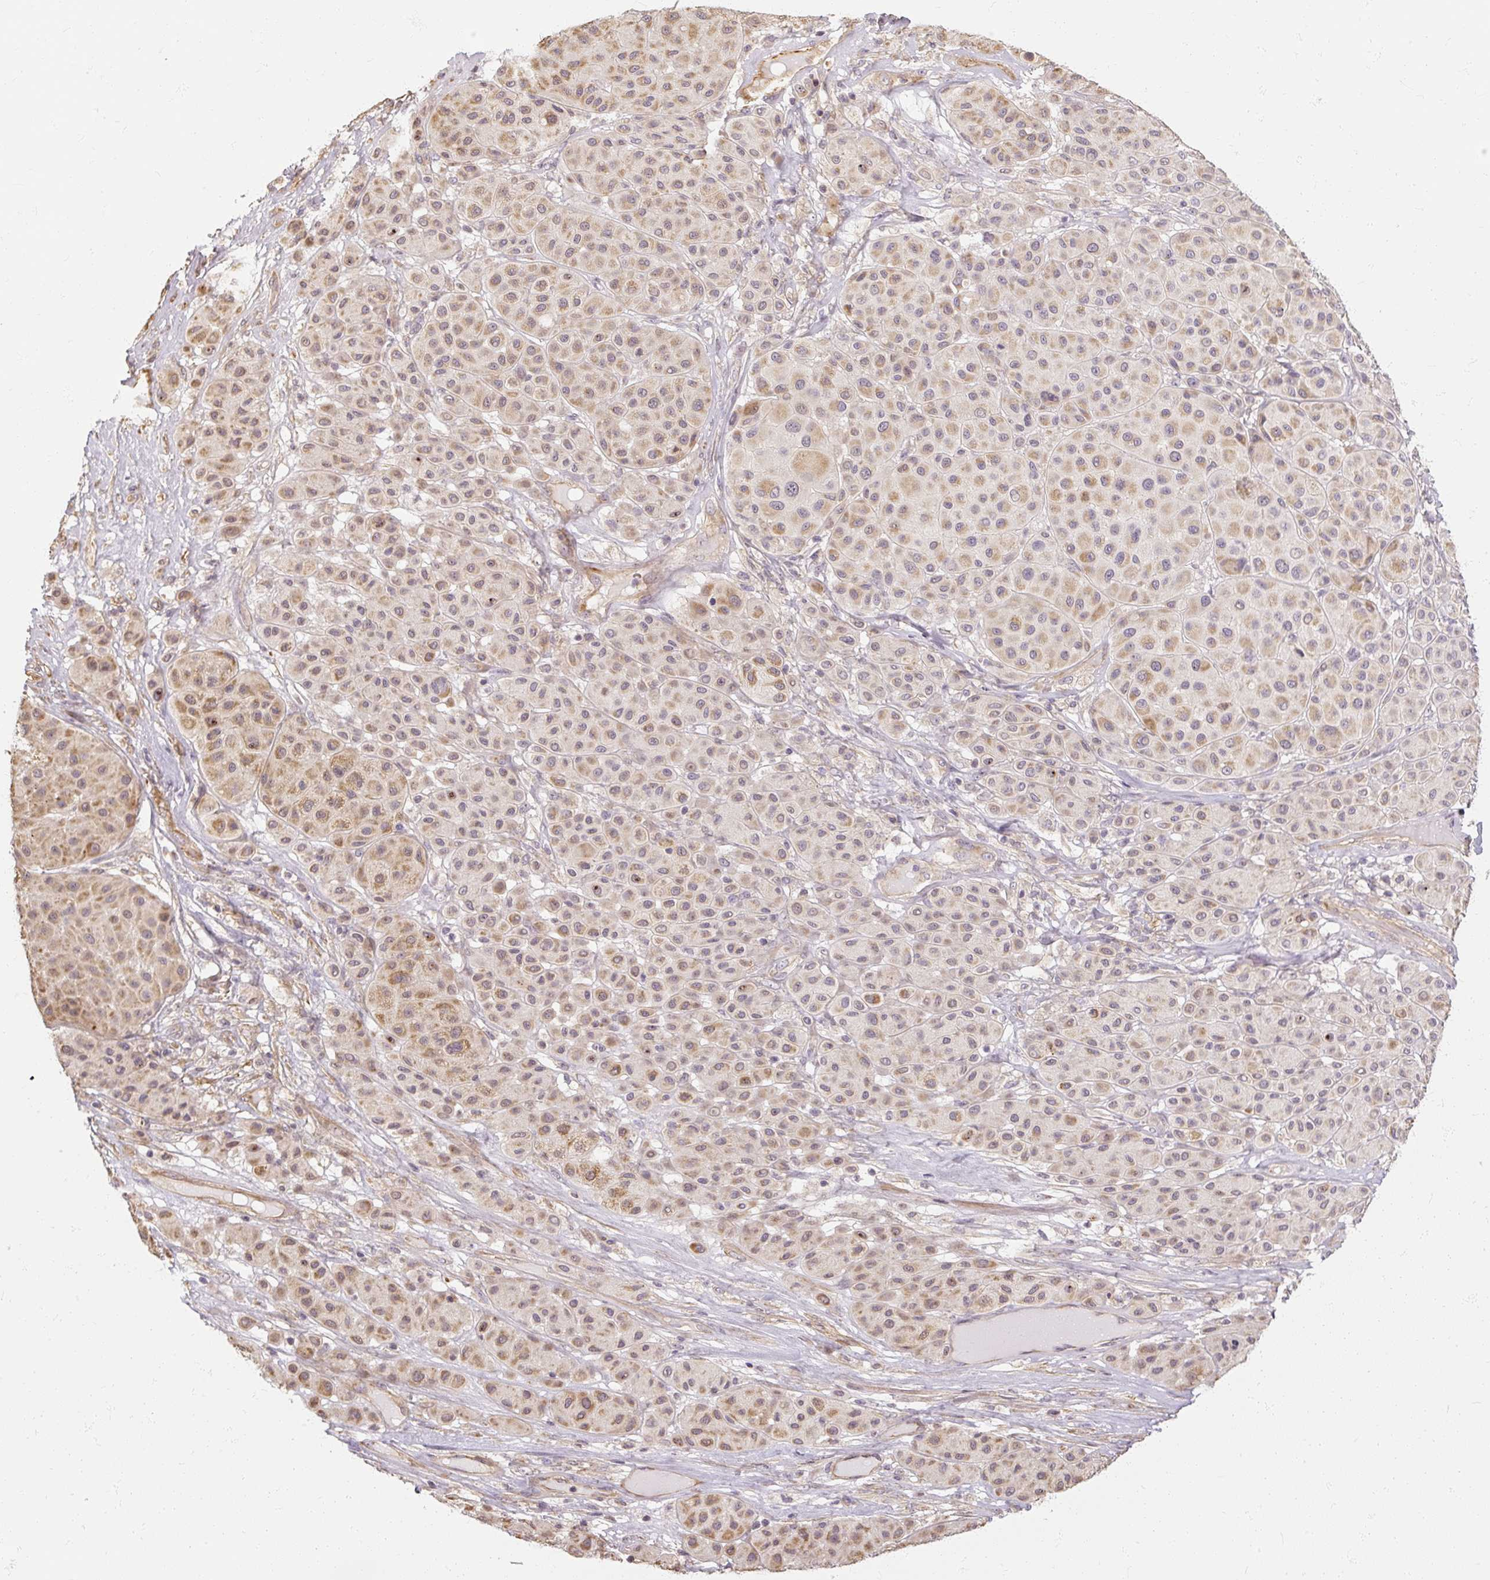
{"staining": {"intensity": "weak", "quantity": "25%-75%", "location": "cytoplasmic/membranous"}, "tissue": "melanoma", "cell_type": "Tumor cells", "image_type": "cancer", "snomed": [{"axis": "morphology", "description": "Malignant melanoma, Metastatic site"}, {"axis": "topography", "description": "Smooth muscle"}], "caption": "IHC (DAB (3,3'-diaminobenzidine)) staining of human malignant melanoma (metastatic site) reveals weak cytoplasmic/membranous protein expression in about 25%-75% of tumor cells. Using DAB (brown) and hematoxylin (blue) stains, captured at high magnification using brightfield microscopy.", "gene": "RB1CC1", "patient": {"sex": "male", "age": 41}}